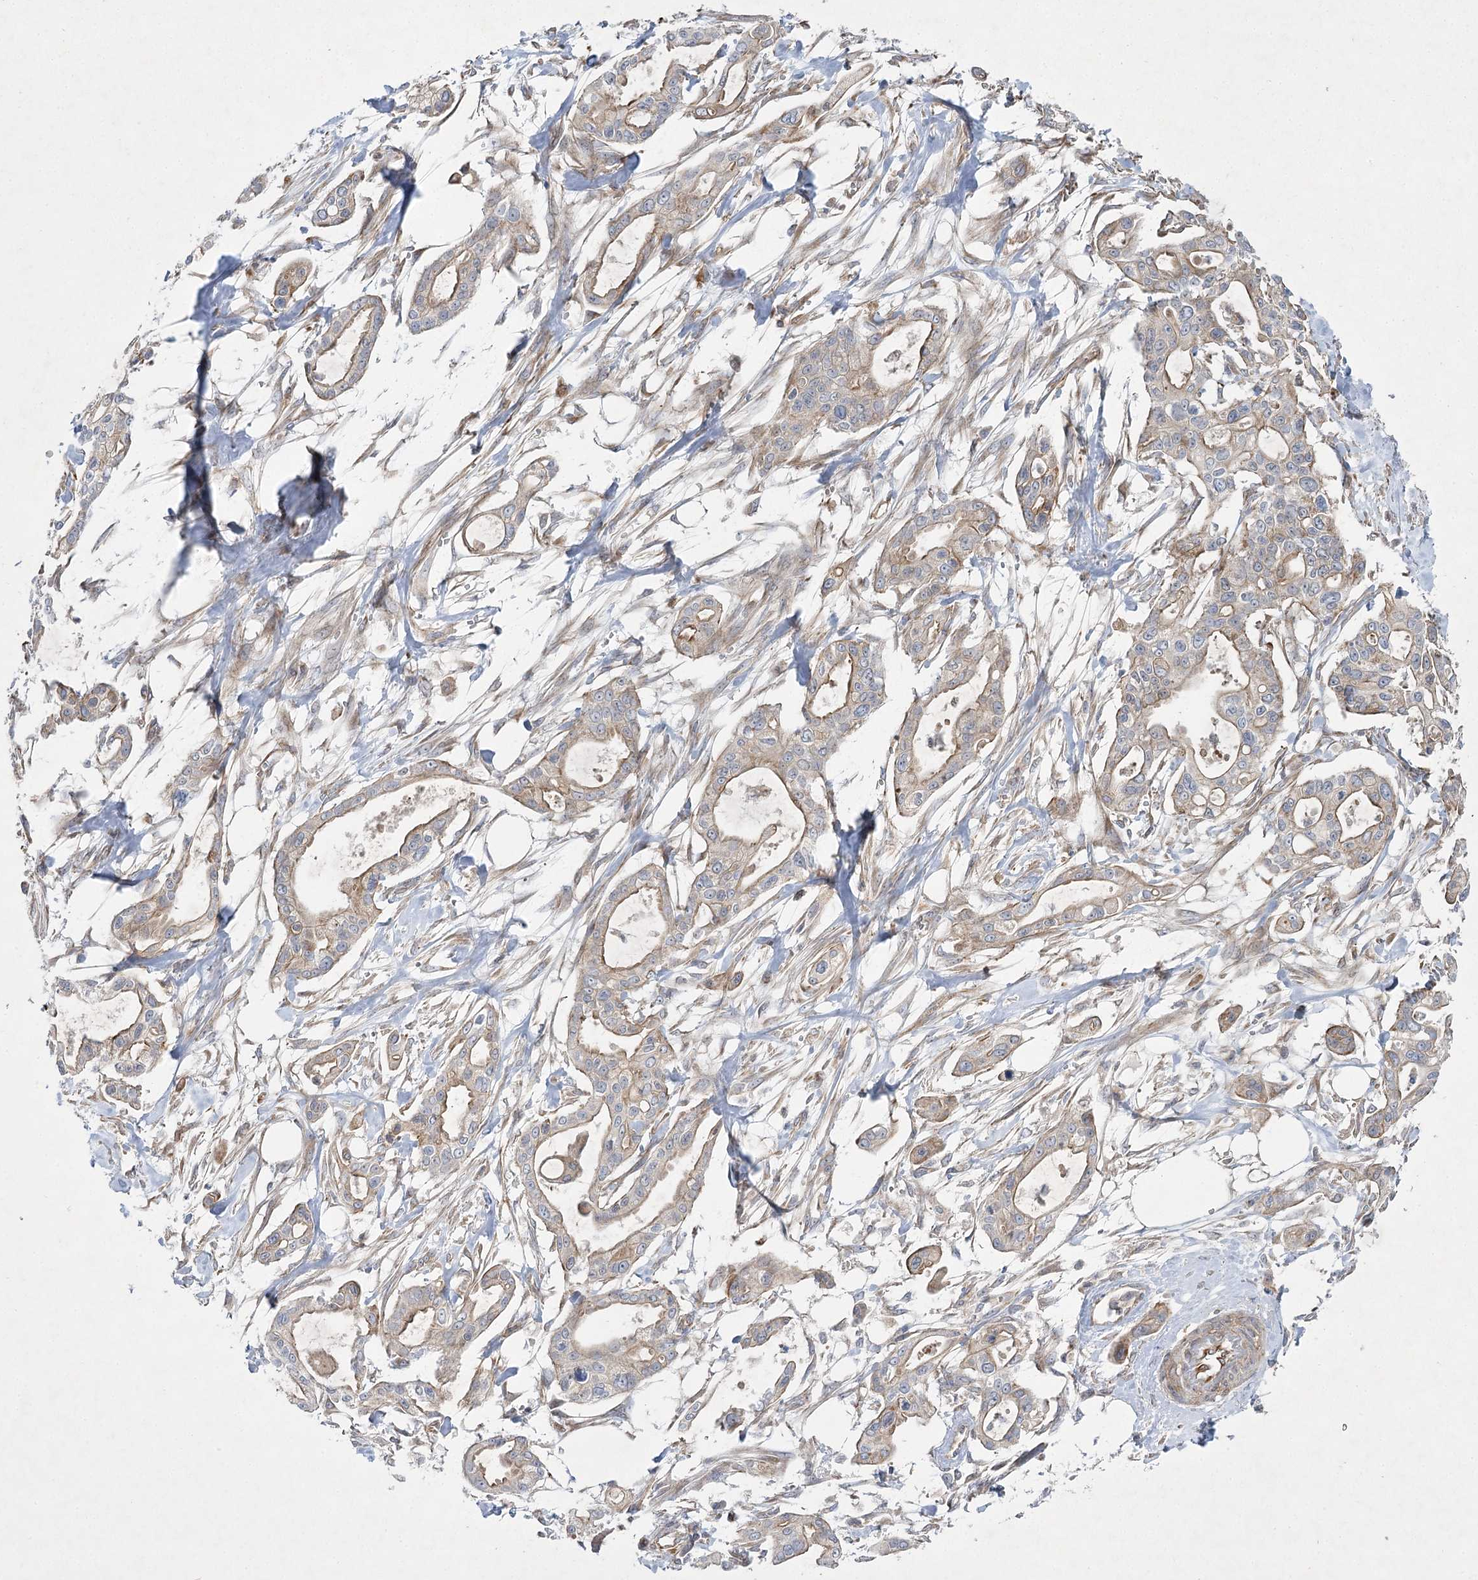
{"staining": {"intensity": "weak", "quantity": ">75%", "location": "cytoplasmic/membranous"}, "tissue": "pancreatic cancer", "cell_type": "Tumor cells", "image_type": "cancer", "snomed": [{"axis": "morphology", "description": "Adenocarcinoma, NOS"}, {"axis": "topography", "description": "Pancreas"}], "caption": "Human adenocarcinoma (pancreatic) stained for a protein (brown) shows weak cytoplasmic/membranous positive staining in approximately >75% of tumor cells.", "gene": "KIAA0825", "patient": {"sex": "male", "age": 68}}